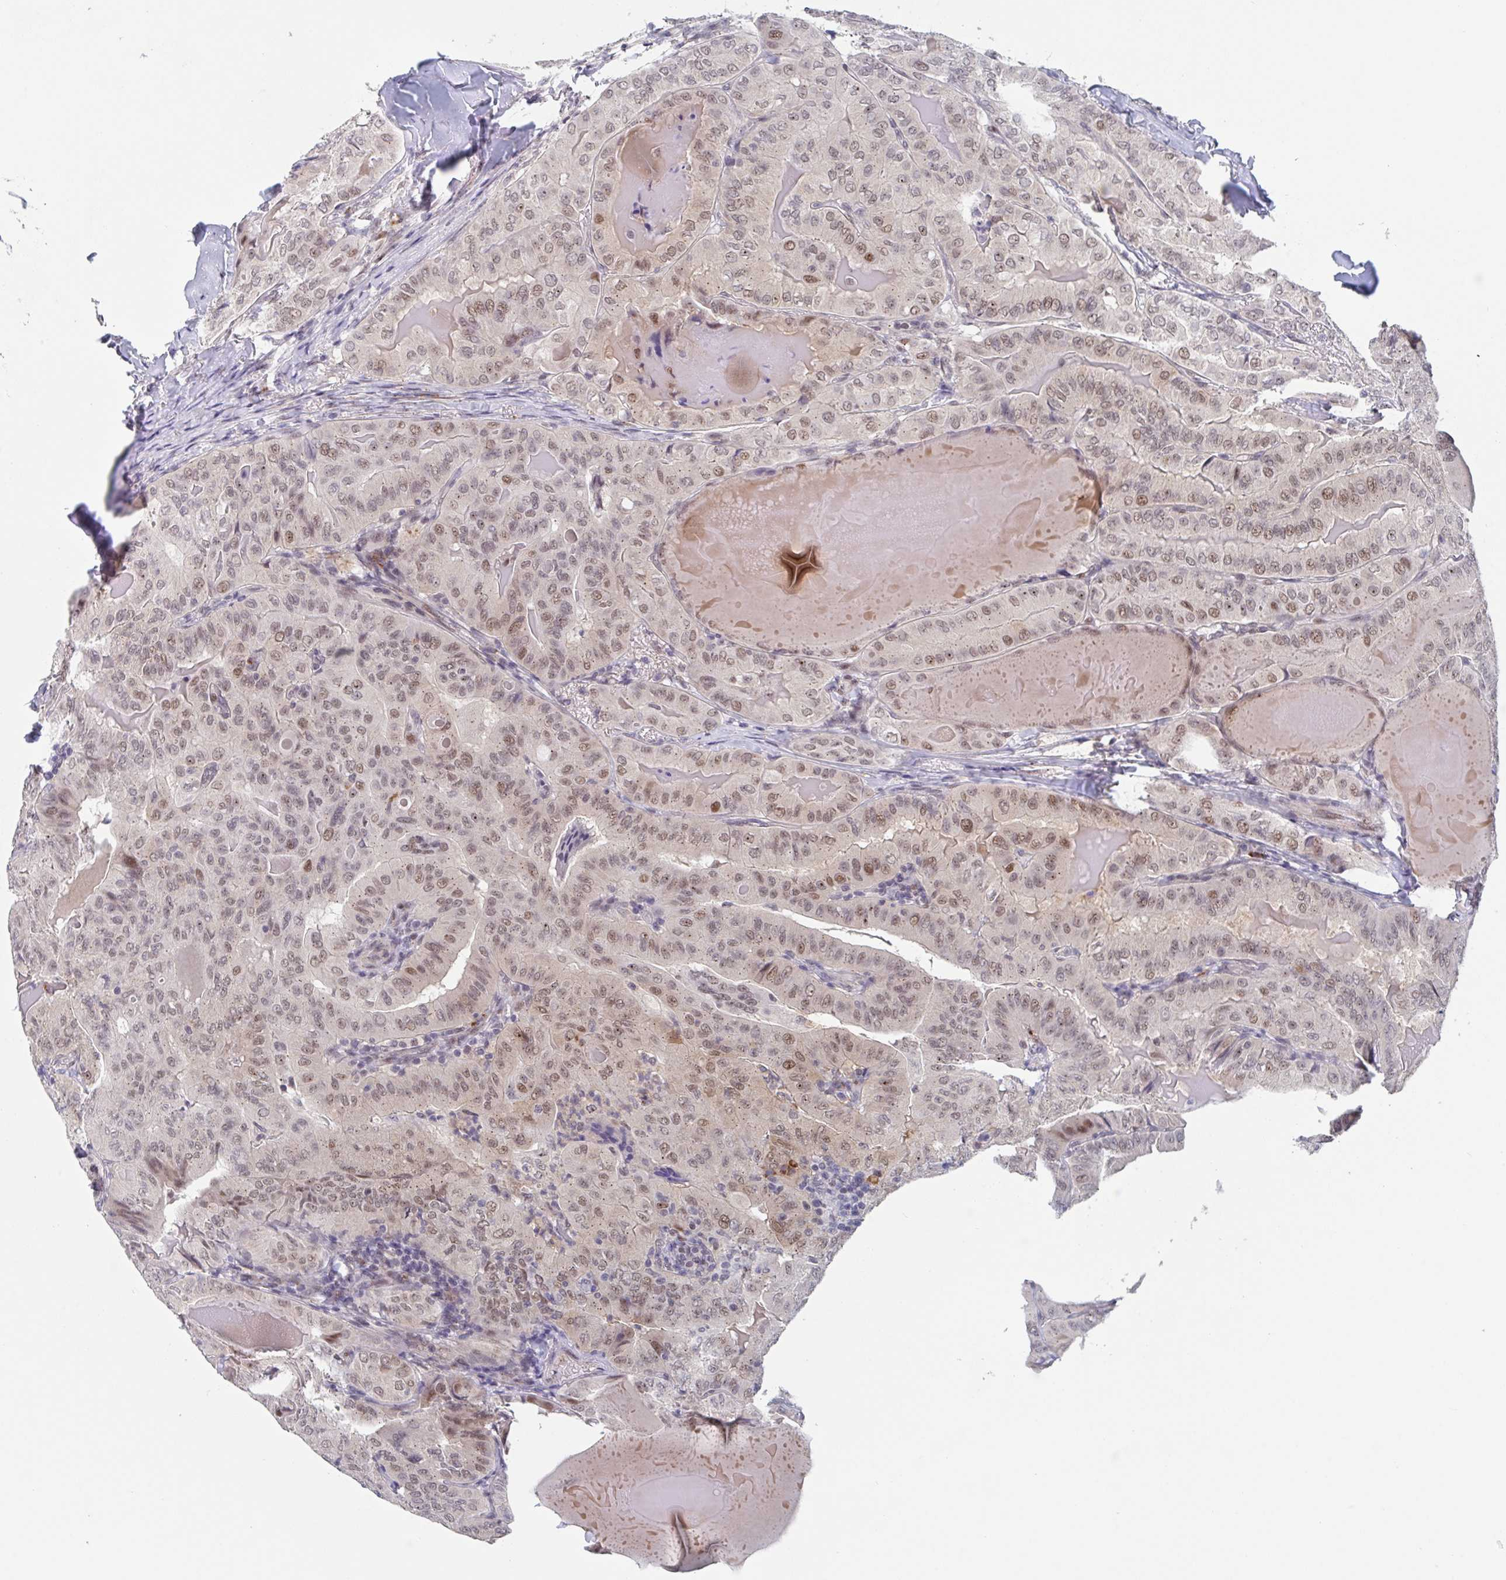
{"staining": {"intensity": "moderate", "quantity": "25%-75%", "location": "nuclear"}, "tissue": "thyroid cancer", "cell_type": "Tumor cells", "image_type": "cancer", "snomed": [{"axis": "morphology", "description": "Papillary adenocarcinoma, NOS"}, {"axis": "topography", "description": "Thyroid gland"}], "caption": "Immunohistochemistry (IHC) staining of thyroid papillary adenocarcinoma, which displays medium levels of moderate nuclear staining in approximately 25%-75% of tumor cells indicating moderate nuclear protein staining. The staining was performed using DAB (3,3'-diaminobenzidine) (brown) for protein detection and nuclei were counterstained in hematoxylin (blue).", "gene": "RNF212", "patient": {"sex": "female", "age": 68}}